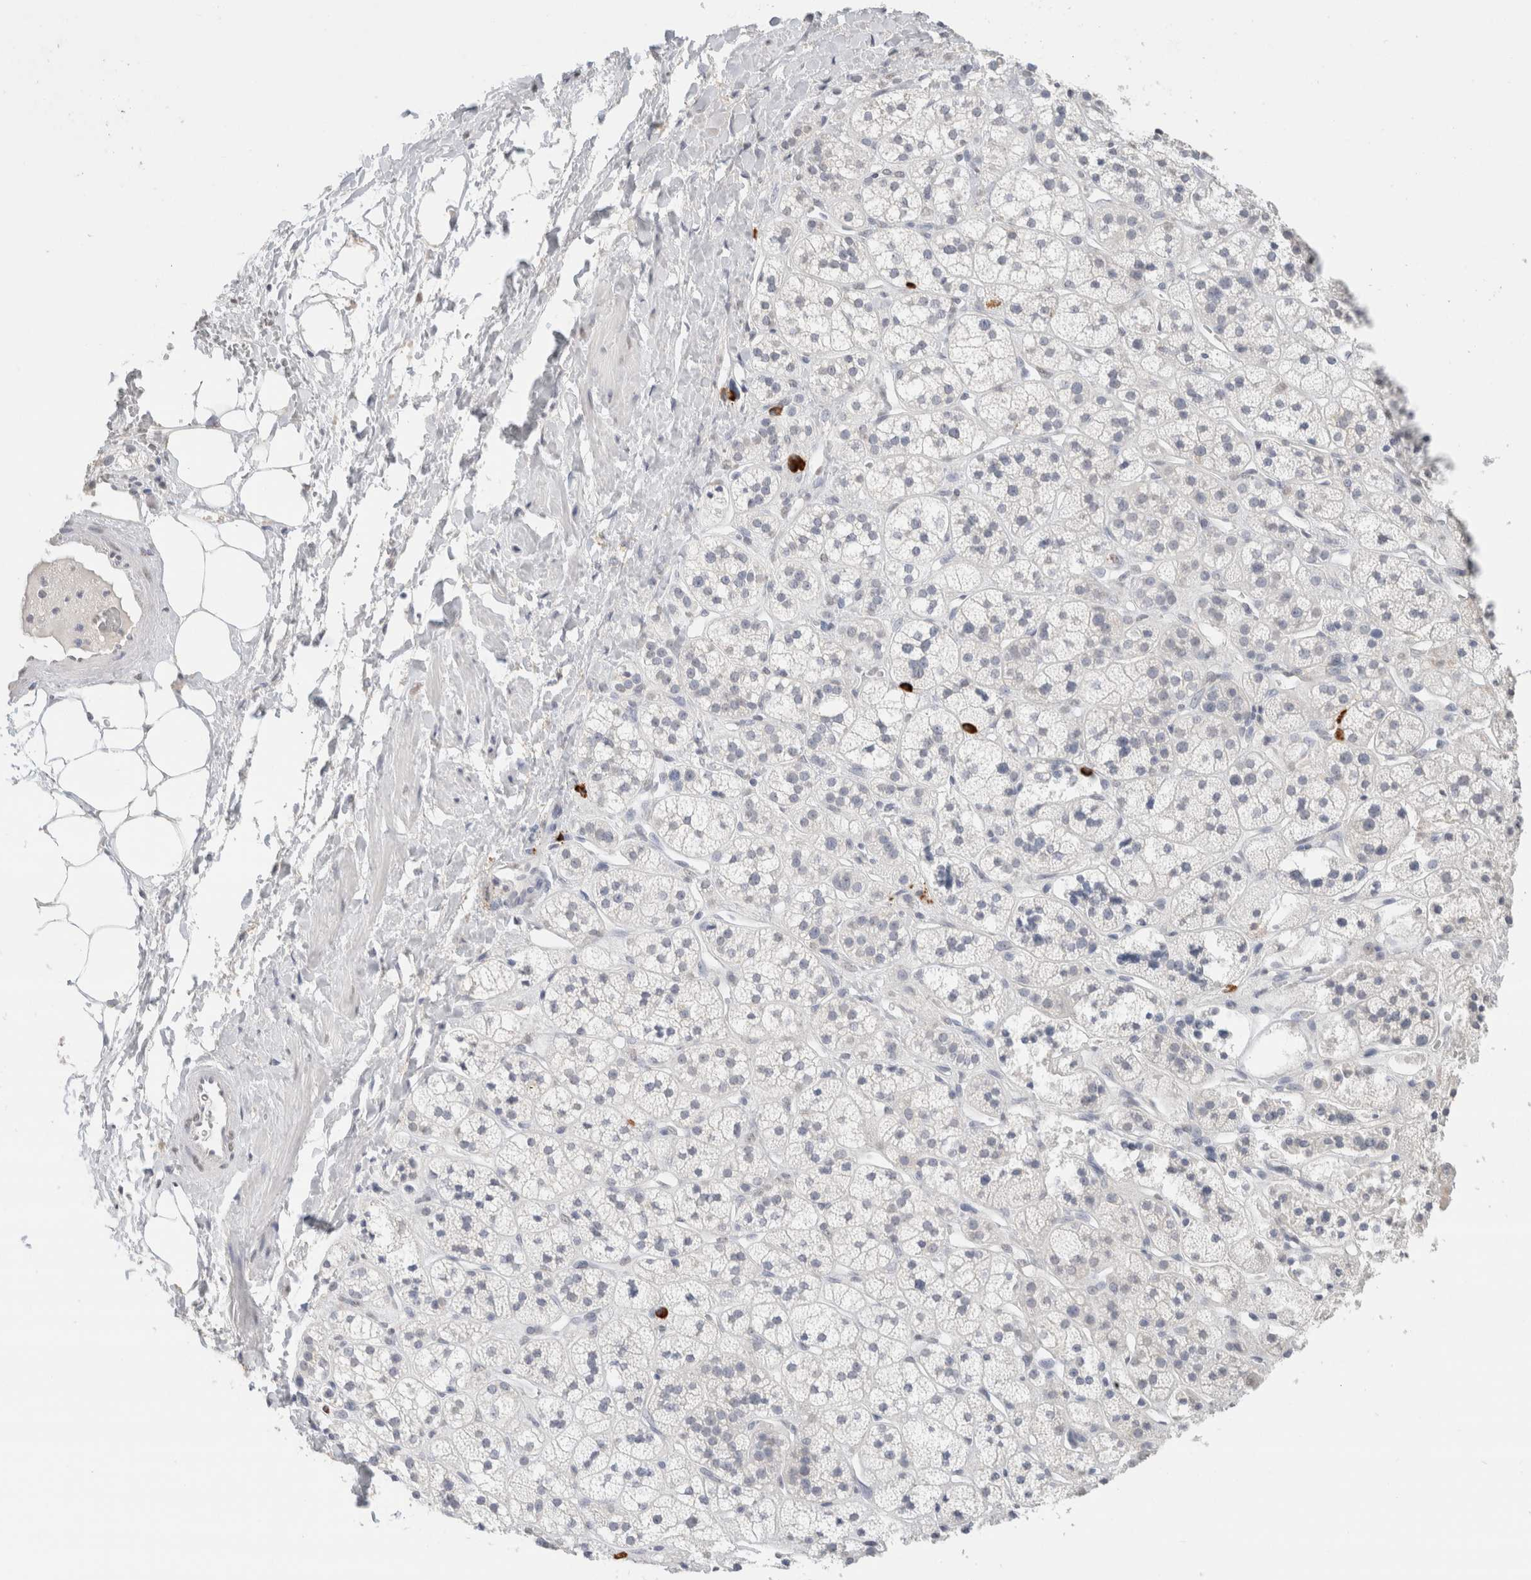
{"staining": {"intensity": "weak", "quantity": "<25%", "location": "cytoplasmic/membranous"}, "tissue": "adrenal gland", "cell_type": "Glandular cells", "image_type": "normal", "snomed": [{"axis": "morphology", "description": "Normal tissue, NOS"}, {"axis": "topography", "description": "Adrenal gland"}], "caption": "Glandular cells show no significant expression in normal adrenal gland. (DAB (3,3'-diaminobenzidine) immunohistochemistry visualized using brightfield microscopy, high magnification).", "gene": "CD80", "patient": {"sex": "male", "age": 56}}